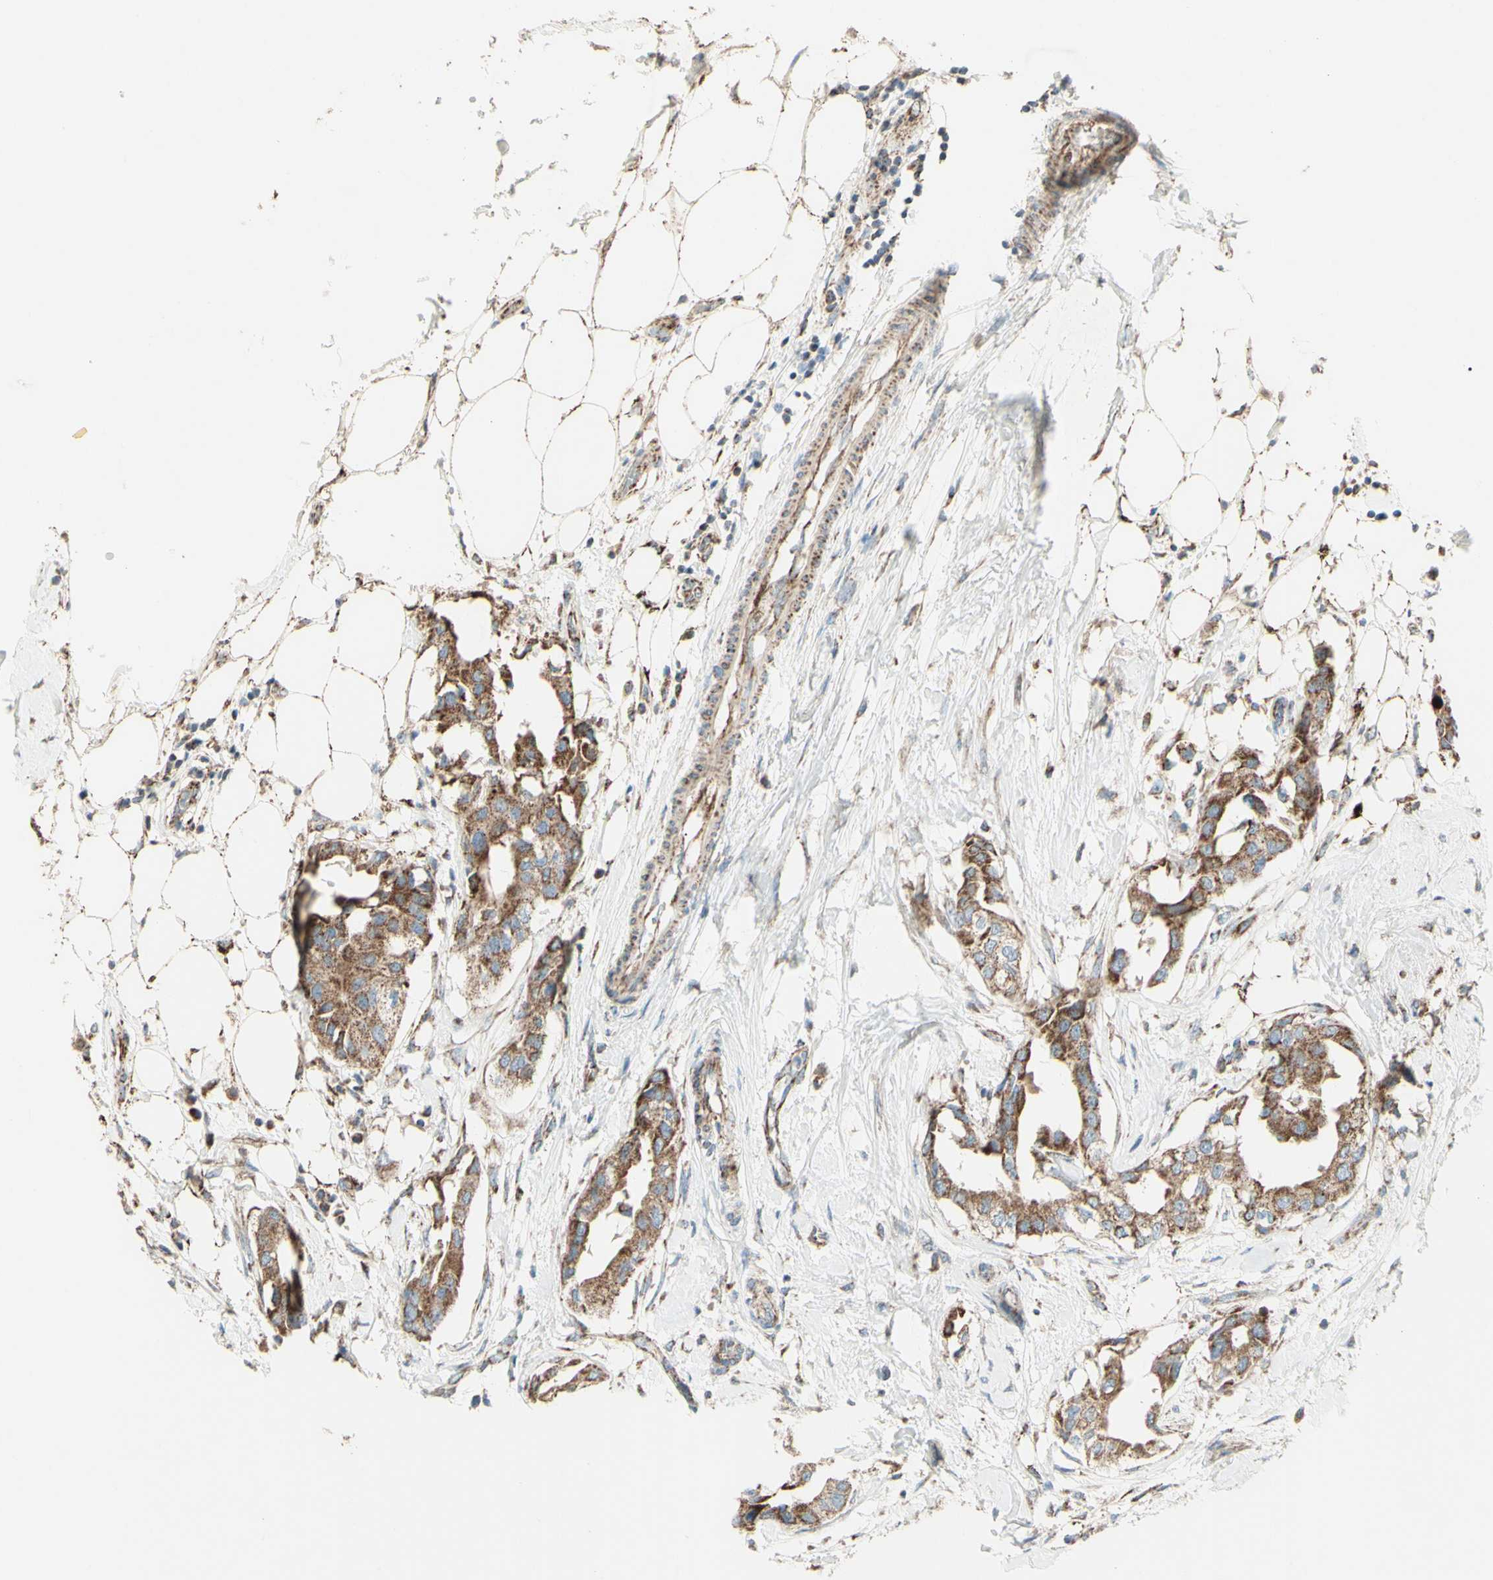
{"staining": {"intensity": "moderate", "quantity": ">75%", "location": "cytoplasmic/membranous"}, "tissue": "breast cancer", "cell_type": "Tumor cells", "image_type": "cancer", "snomed": [{"axis": "morphology", "description": "Duct carcinoma"}, {"axis": "topography", "description": "Breast"}], "caption": "Human breast cancer stained with a brown dye shows moderate cytoplasmic/membranous positive staining in about >75% of tumor cells.", "gene": "RHOT1", "patient": {"sex": "female", "age": 40}}